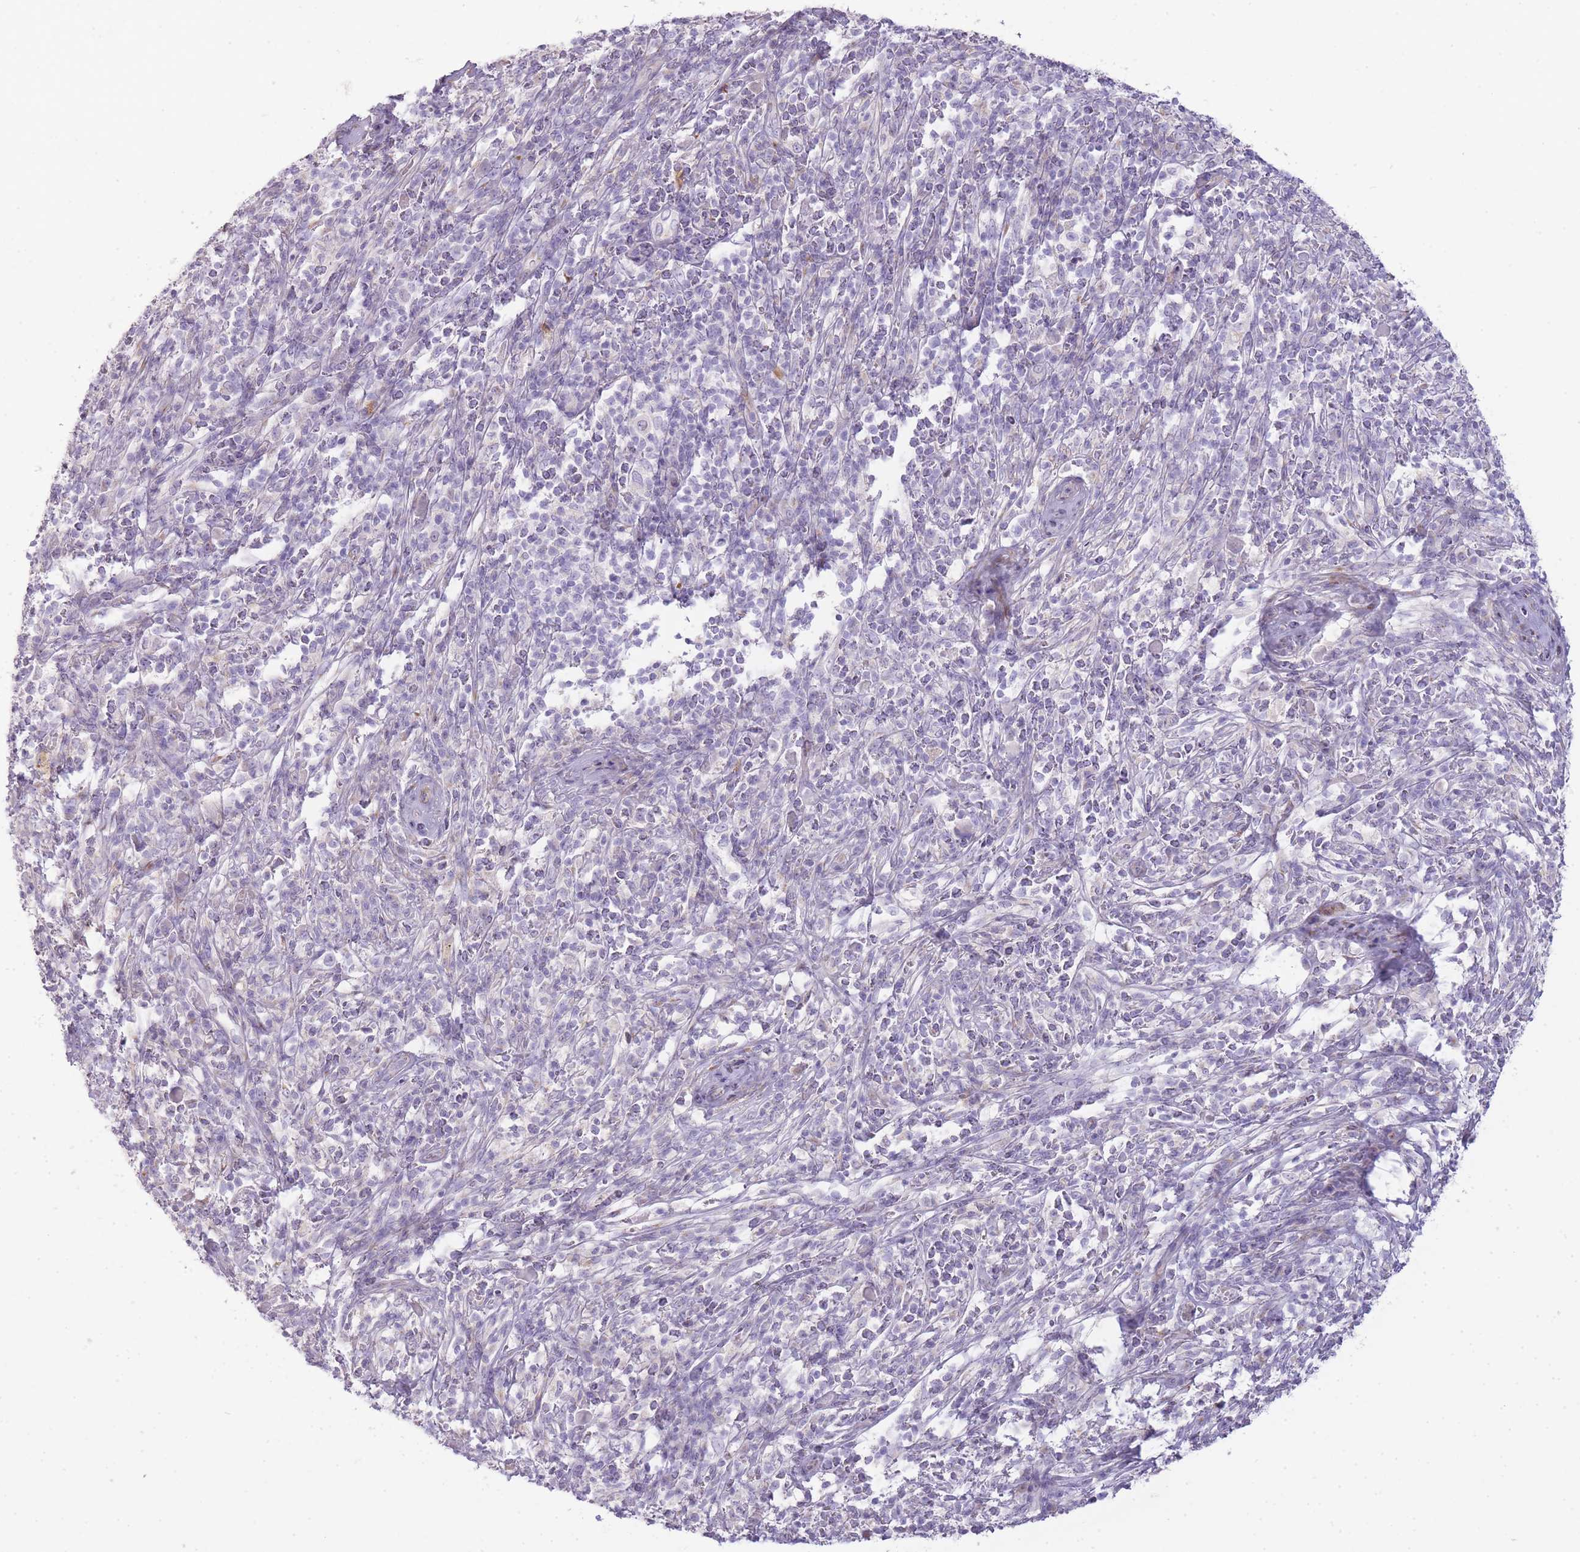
{"staining": {"intensity": "negative", "quantity": "none", "location": "none"}, "tissue": "melanoma", "cell_type": "Tumor cells", "image_type": "cancer", "snomed": [{"axis": "morphology", "description": "Malignant melanoma, NOS"}, {"axis": "topography", "description": "Skin"}], "caption": "Photomicrograph shows no significant protein expression in tumor cells of malignant melanoma. The staining is performed using DAB (3,3'-diaminobenzidine) brown chromogen with nuclei counter-stained in using hematoxylin.", "gene": "PPP3R2", "patient": {"sex": "male", "age": 66}}